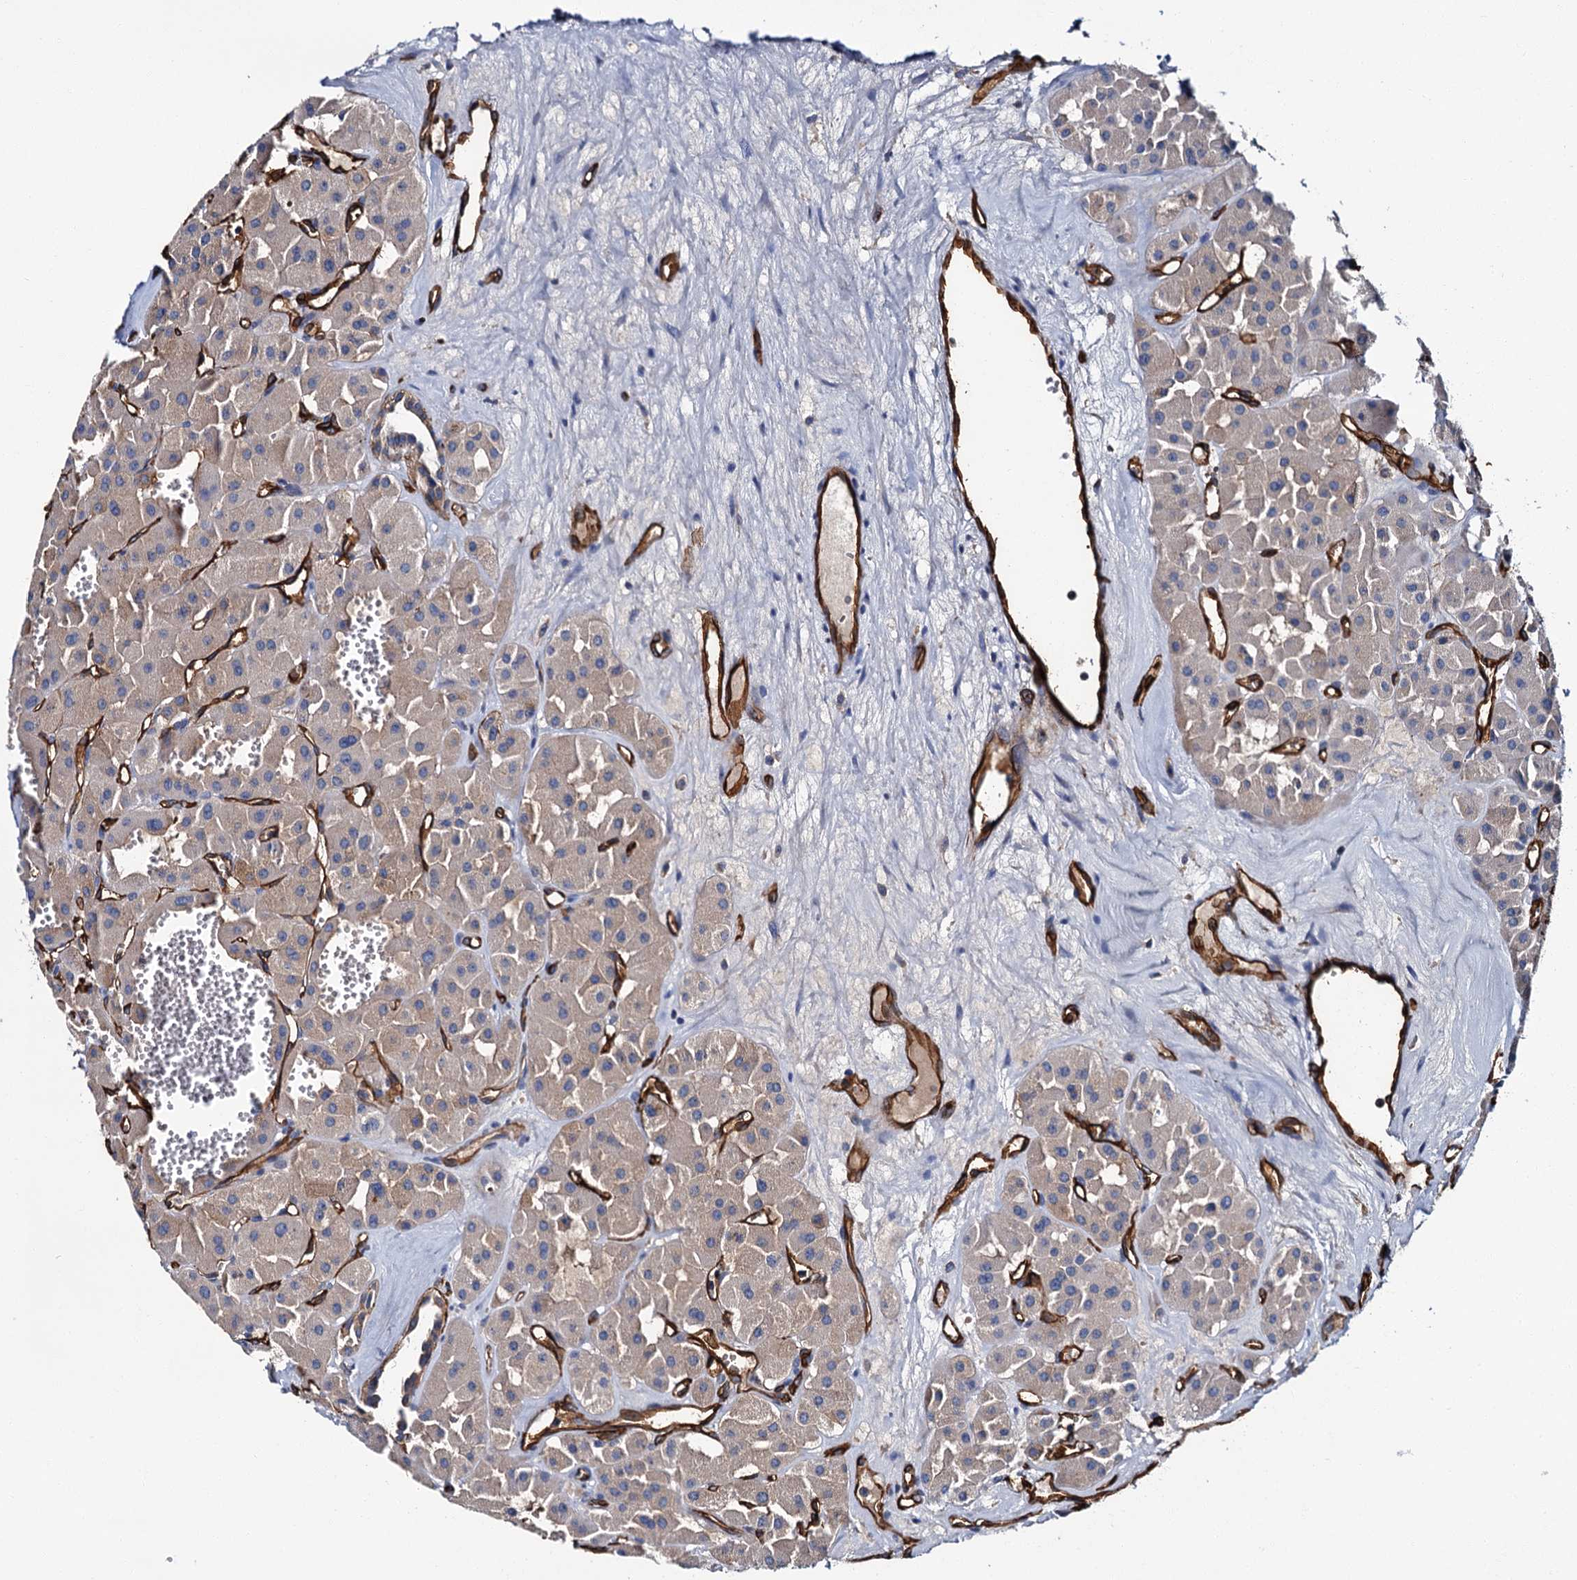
{"staining": {"intensity": "weak", "quantity": ">75%", "location": "cytoplasmic/membranous"}, "tissue": "renal cancer", "cell_type": "Tumor cells", "image_type": "cancer", "snomed": [{"axis": "morphology", "description": "Carcinoma, NOS"}, {"axis": "topography", "description": "Kidney"}], "caption": "Human carcinoma (renal) stained with a protein marker shows weak staining in tumor cells.", "gene": "CACNA1C", "patient": {"sex": "female", "age": 75}}